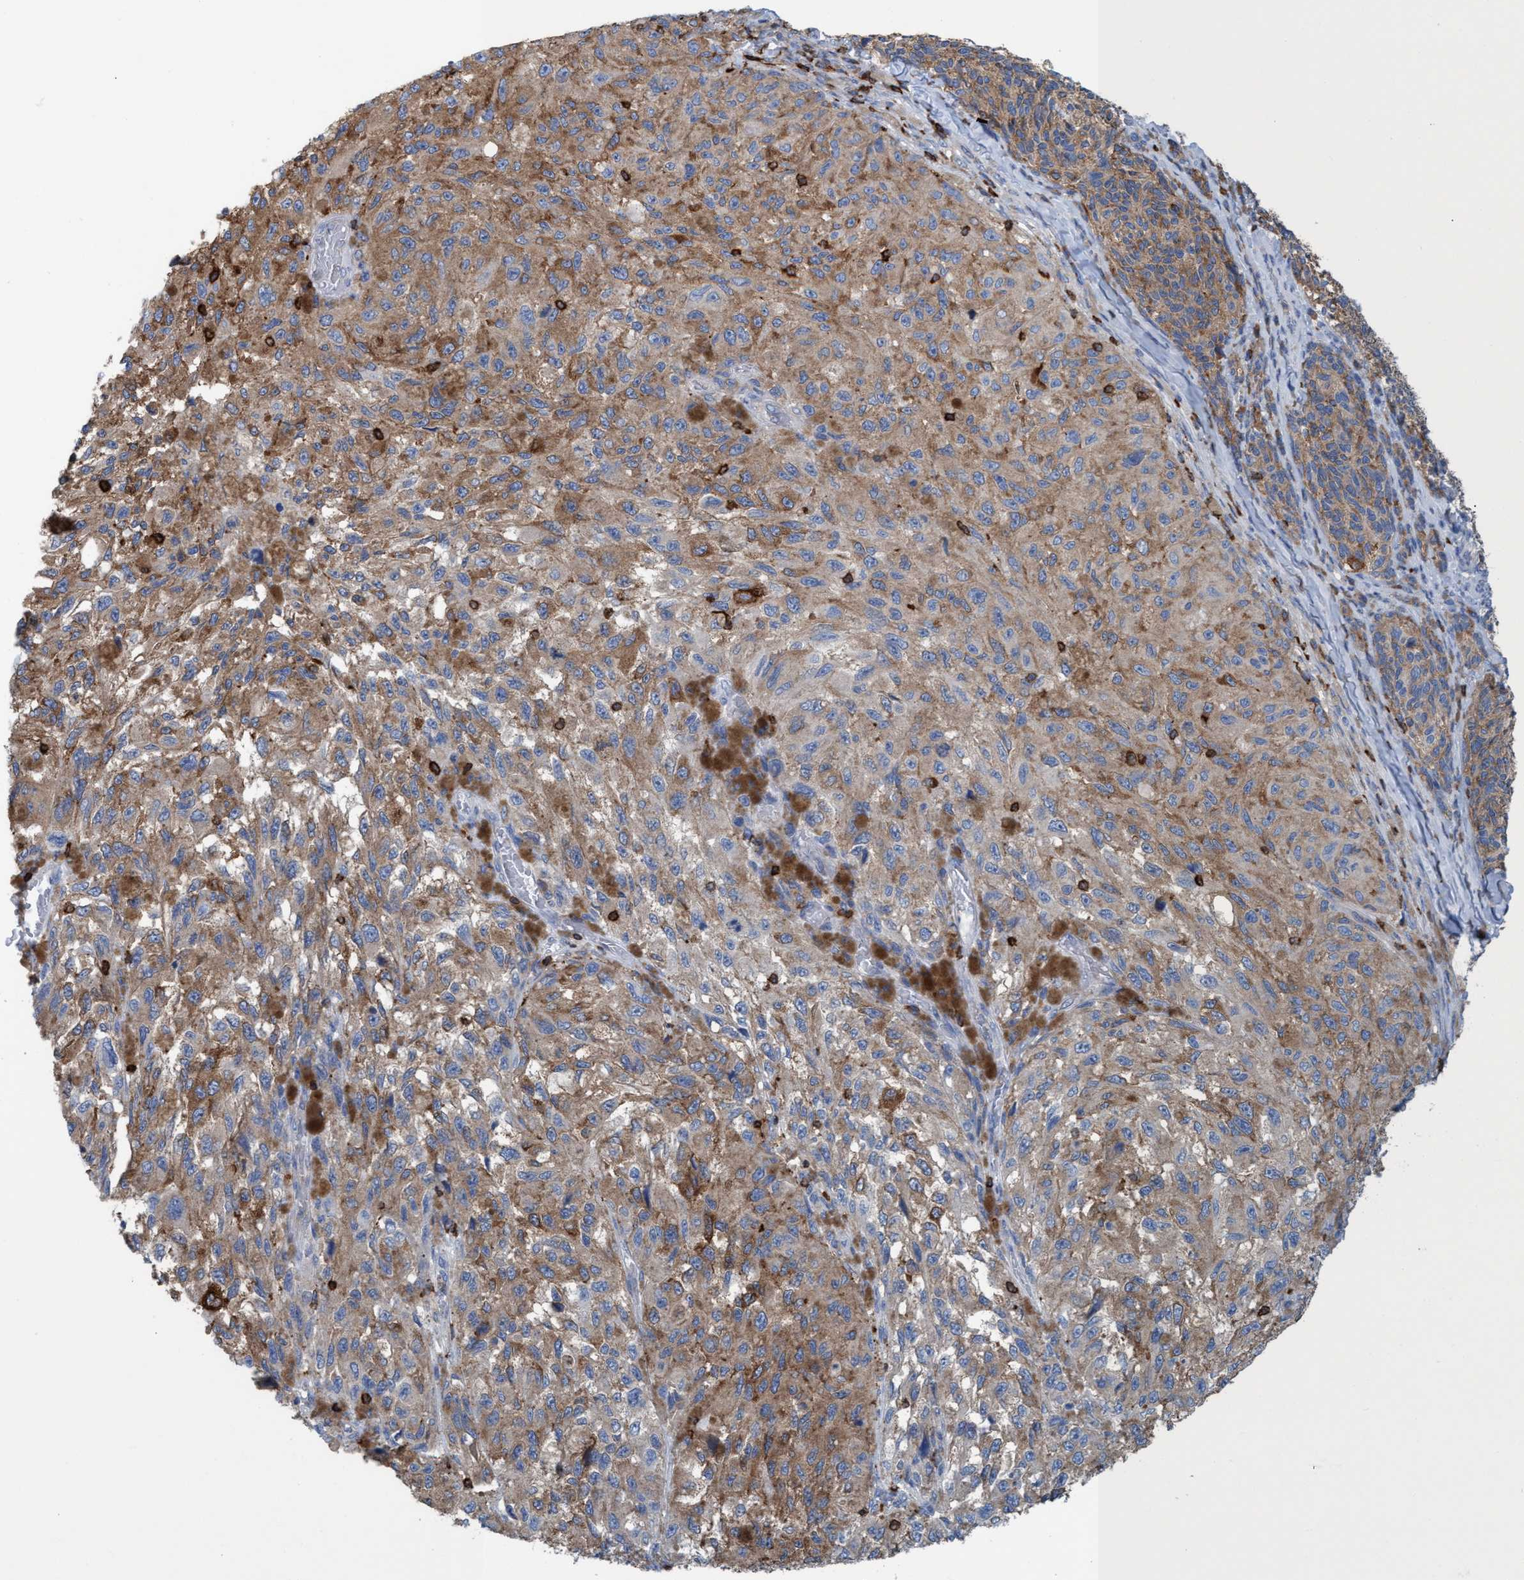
{"staining": {"intensity": "moderate", "quantity": ">75%", "location": "cytoplasmic/membranous"}, "tissue": "melanoma", "cell_type": "Tumor cells", "image_type": "cancer", "snomed": [{"axis": "morphology", "description": "Malignant melanoma, NOS"}, {"axis": "topography", "description": "Skin"}], "caption": "This is a micrograph of immunohistochemistry (IHC) staining of malignant melanoma, which shows moderate staining in the cytoplasmic/membranous of tumor cells.", "gene": "EZR", "patient": {"sex": "female", "age": 73}}